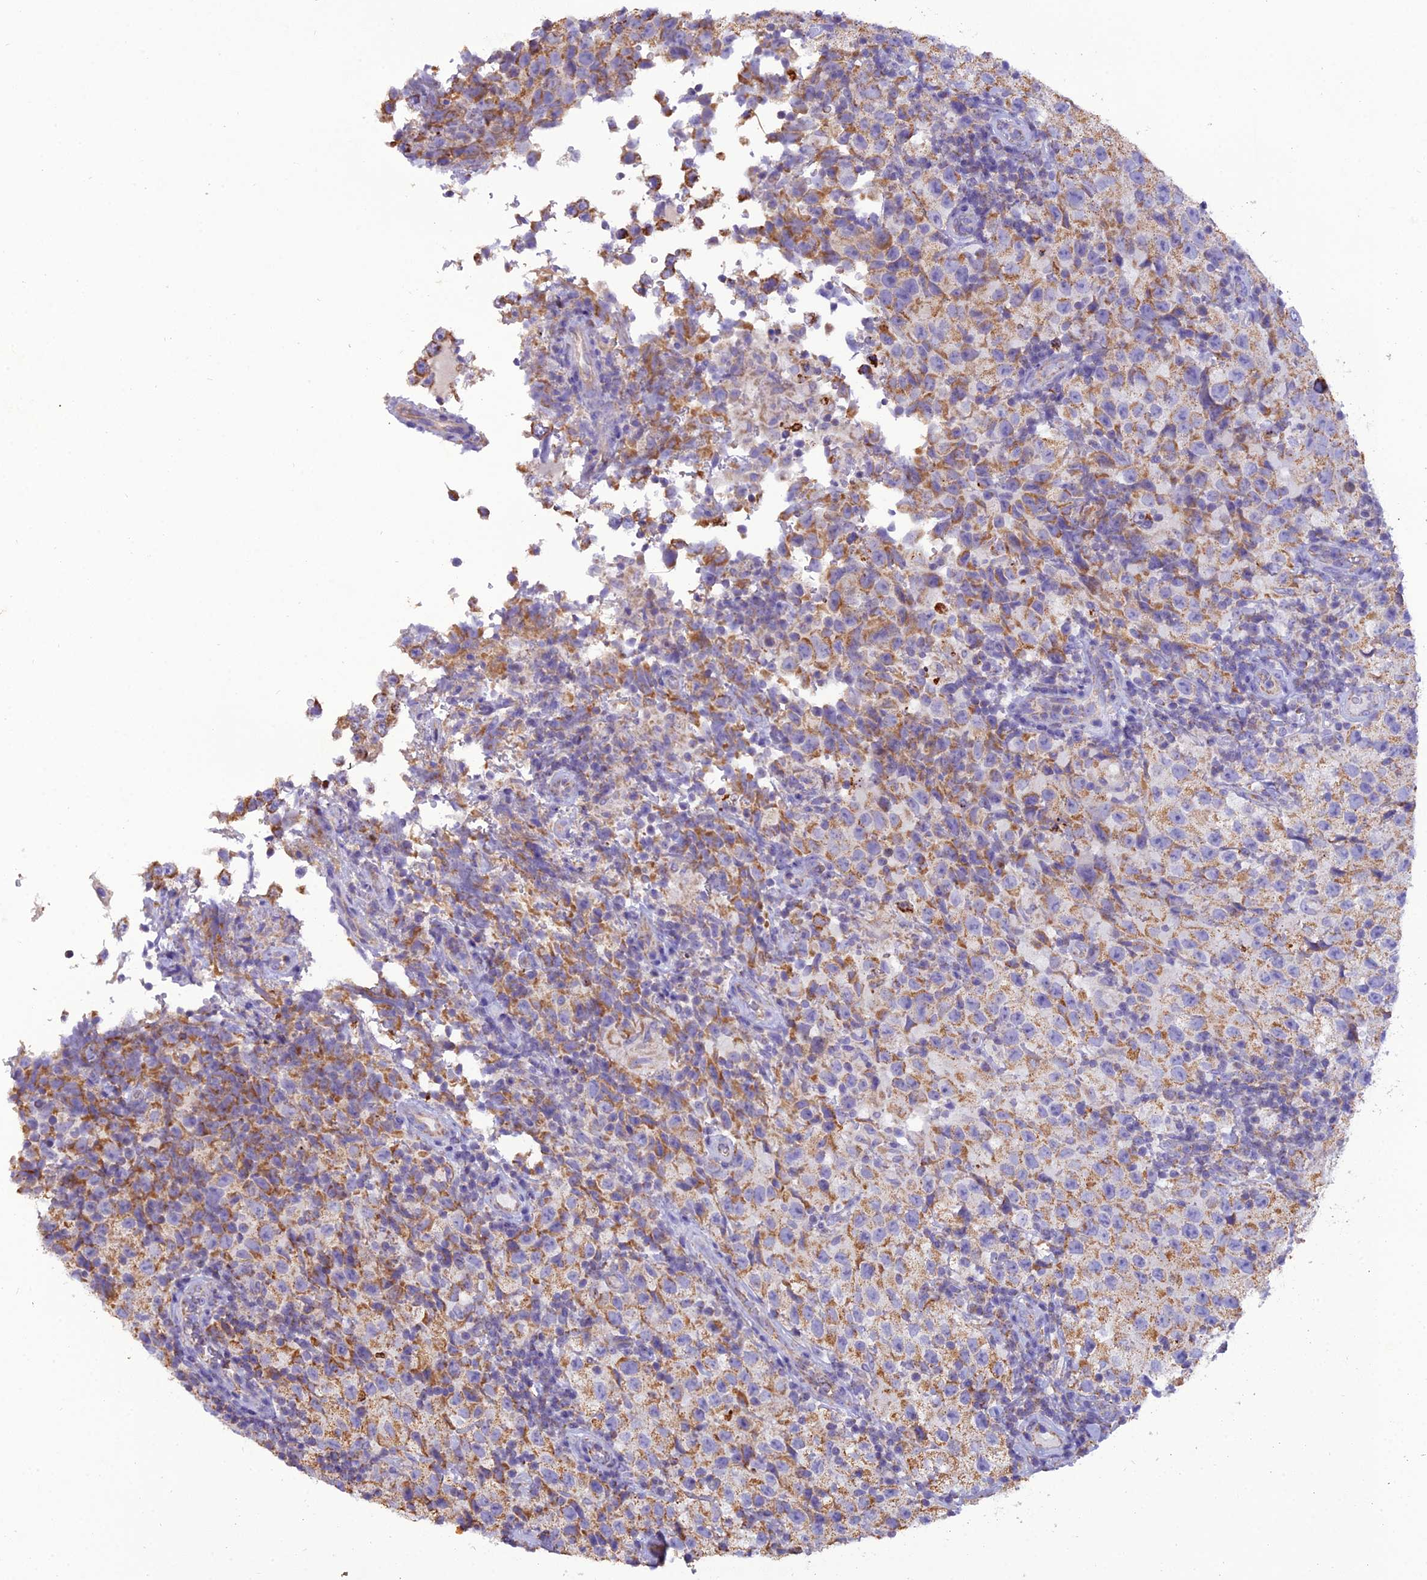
{"staining": {"intensity": "moderate", "quantity": ">75%", "location": "cytoplasmic/membranous"}, "tissue": "testis cancer", "cell_type": "Tumor cells", "image_type": "cancer", "snomed": [{"axis": "morphology", "description": "Seminoma, NOS"}, {"axis": "morphology", "description": "Carcinoma, Embryonal, NOS"}, {"axis": "topography", "description": "Testis"}], "caption": "The photomicrograph reveals a brown stain indicating the presence of a protein in the cytoplasmic/membranous of tumor cells in embryonal carcinoma (testis). The staining is performed using DAB brown chromogen to label protein expression. The nuclei are counter-stained blue using hematoxylin.", "gene": "GPD1", "patient": {"sex": "male", "age": 41}}